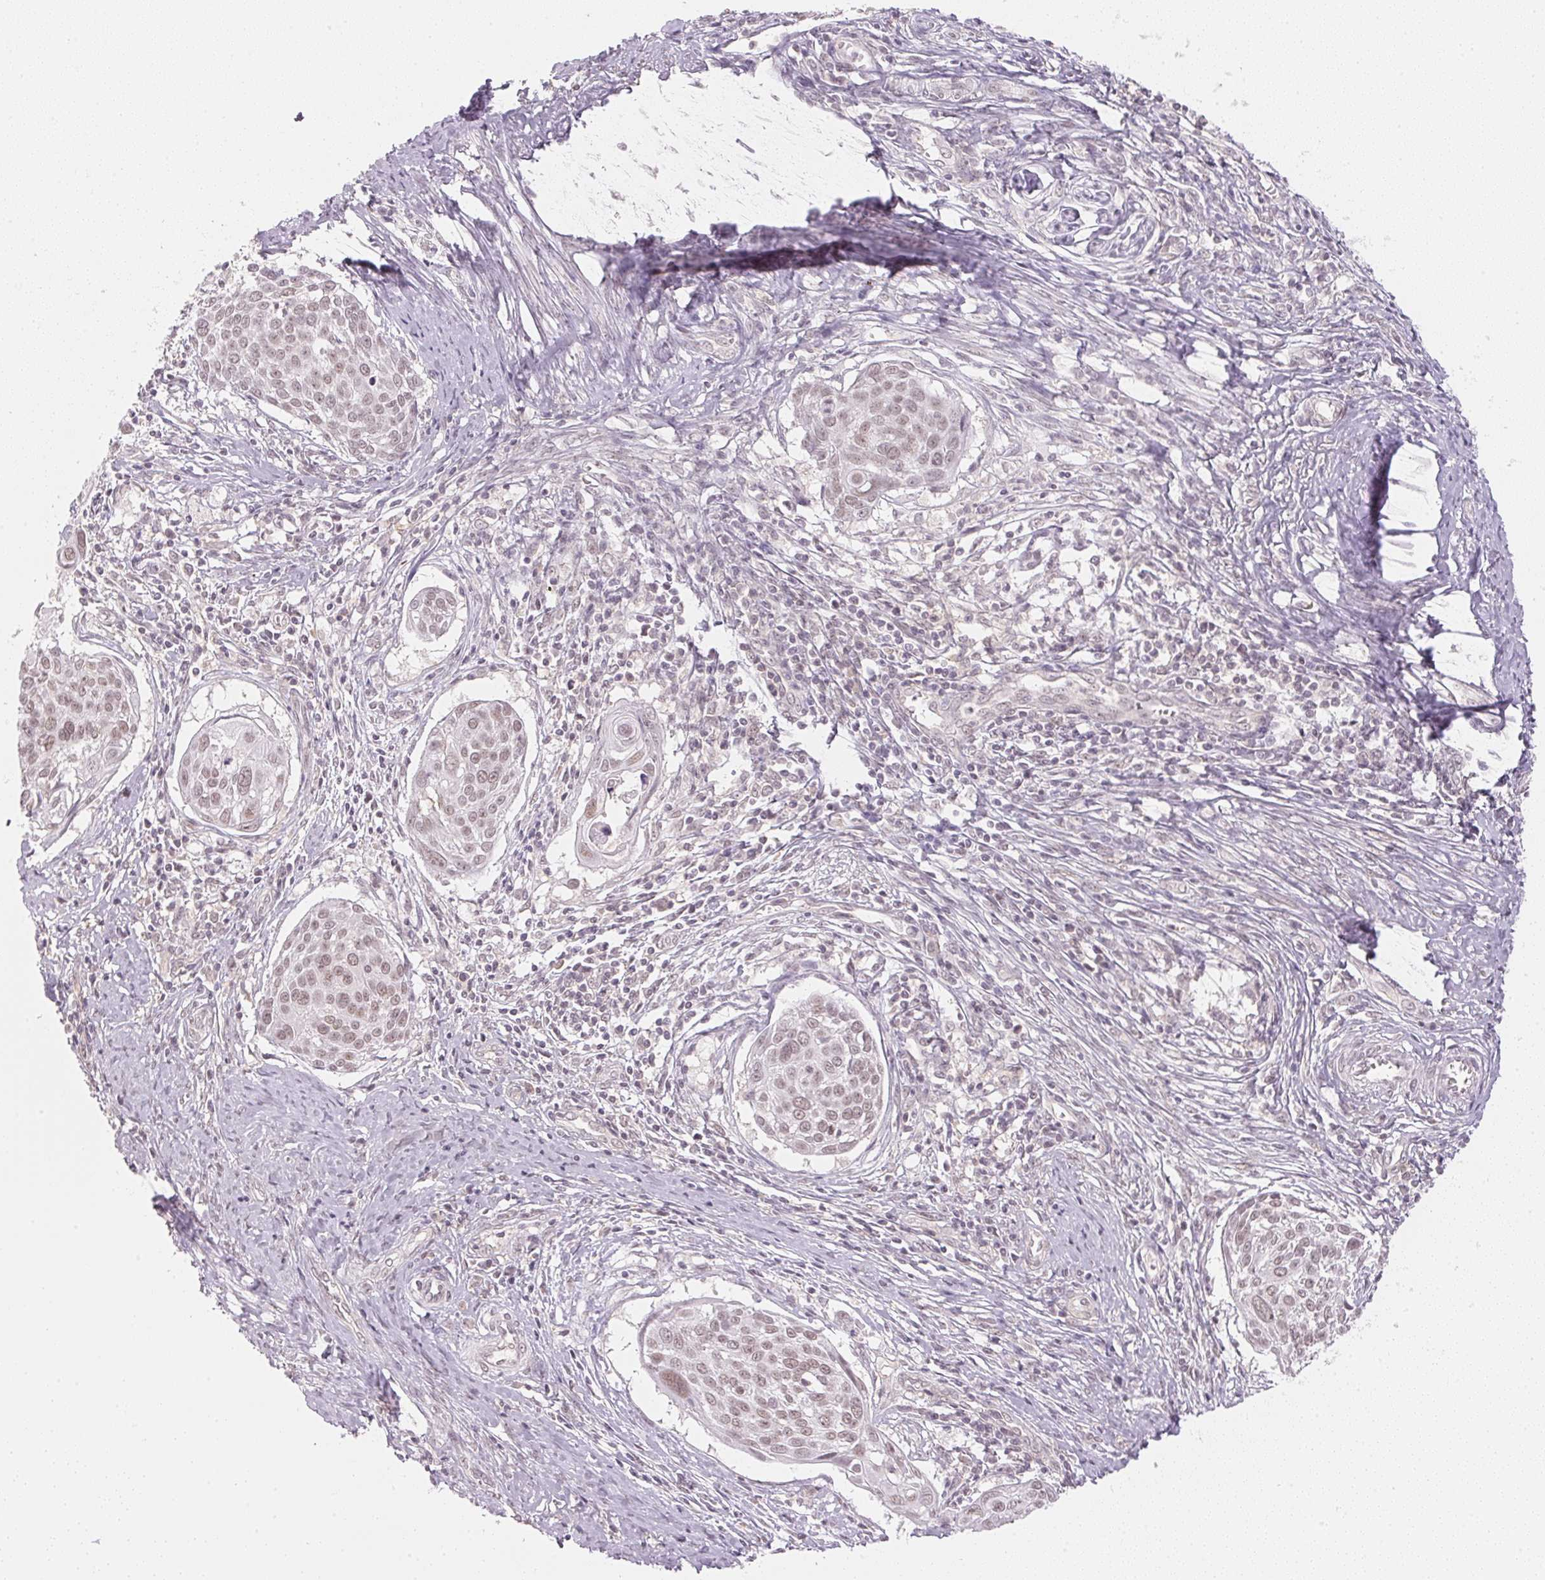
{"staining": {"intensity": "weak", "quantity": ">75%", "location": "nuclear"}, "tissue": "cervical cancer", "cell_type": "Tumor cells", "image_type": "cancer", "snomed": [{"axis": "morphology", "description": "Squamous cell carcinoma, NOS"}, {"axis": "topography", "description": "Cervix"}], "caption": "A micrograph showing weak nuclear staining in approximately >75% of tumor cells in cervical cancer (squamous cell carcinoma), as visualized by brown immunohistochemical staining.", "gene": "KPRP", "patient": {"sex": "female", "age": 39}}